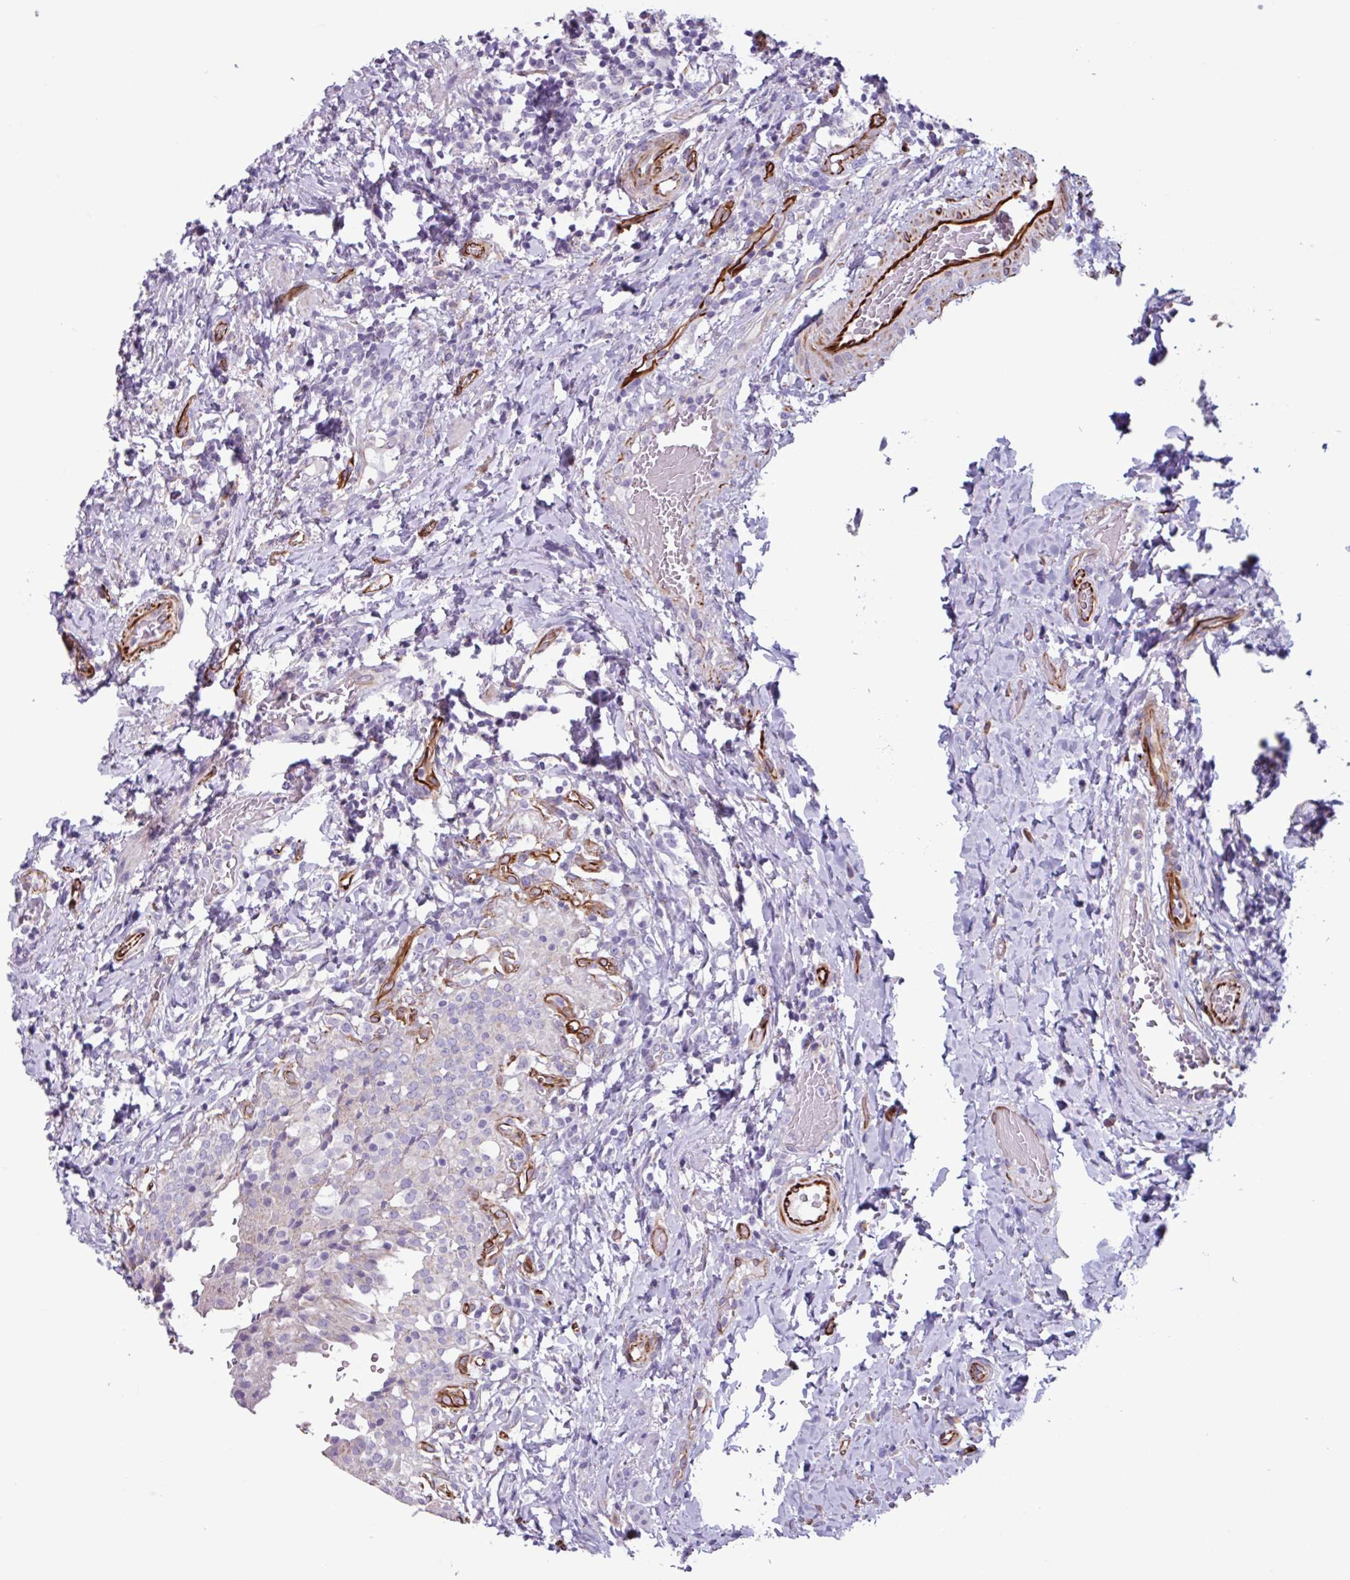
{"staining": {"intensity": "negative", "quantity": "none", "location": "none"}, "tissue": "urinary bladder", "cell_type": "Urothelial cells", "image_type": "normal", "snomed": [{"axis": "morphology", "description": "Normal tissue, NOS"}, {"axis": "morphology", "description": "Inflammation, NOS"}, {"axis": "topography", "description": "Urinary bladder"}], "caption": "The histopathology image reveals no significant expression in urothelial cells of urinary bladder. (DAB IHC, high magnification).", "gene": "BTD", "patient": {"sex": "male", "age": 64}}